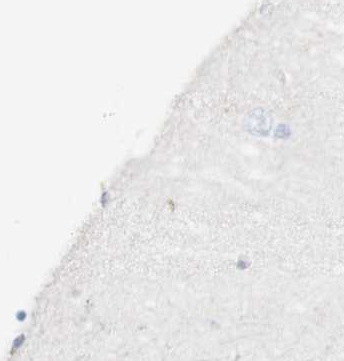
{"staining": {"intensity": "negative", "quantity": "none", "location": "none"}, "tissue": "hippocampus", "cell_type": "Glial cells", "image_type": "normal", "snomed": [{"axis": "morphology", "description": "Normal tissue, NOS"}, {"axis": "topography", "description": "Hippocampus"}], "caption": "Immunohistochemistry (IHC) photomicrograph of benign hippocampus stained for a protein (brown), which displays no positivity in glial cells.", "gene": "CD207", "patient": {"sex": "female", "age": 54}}